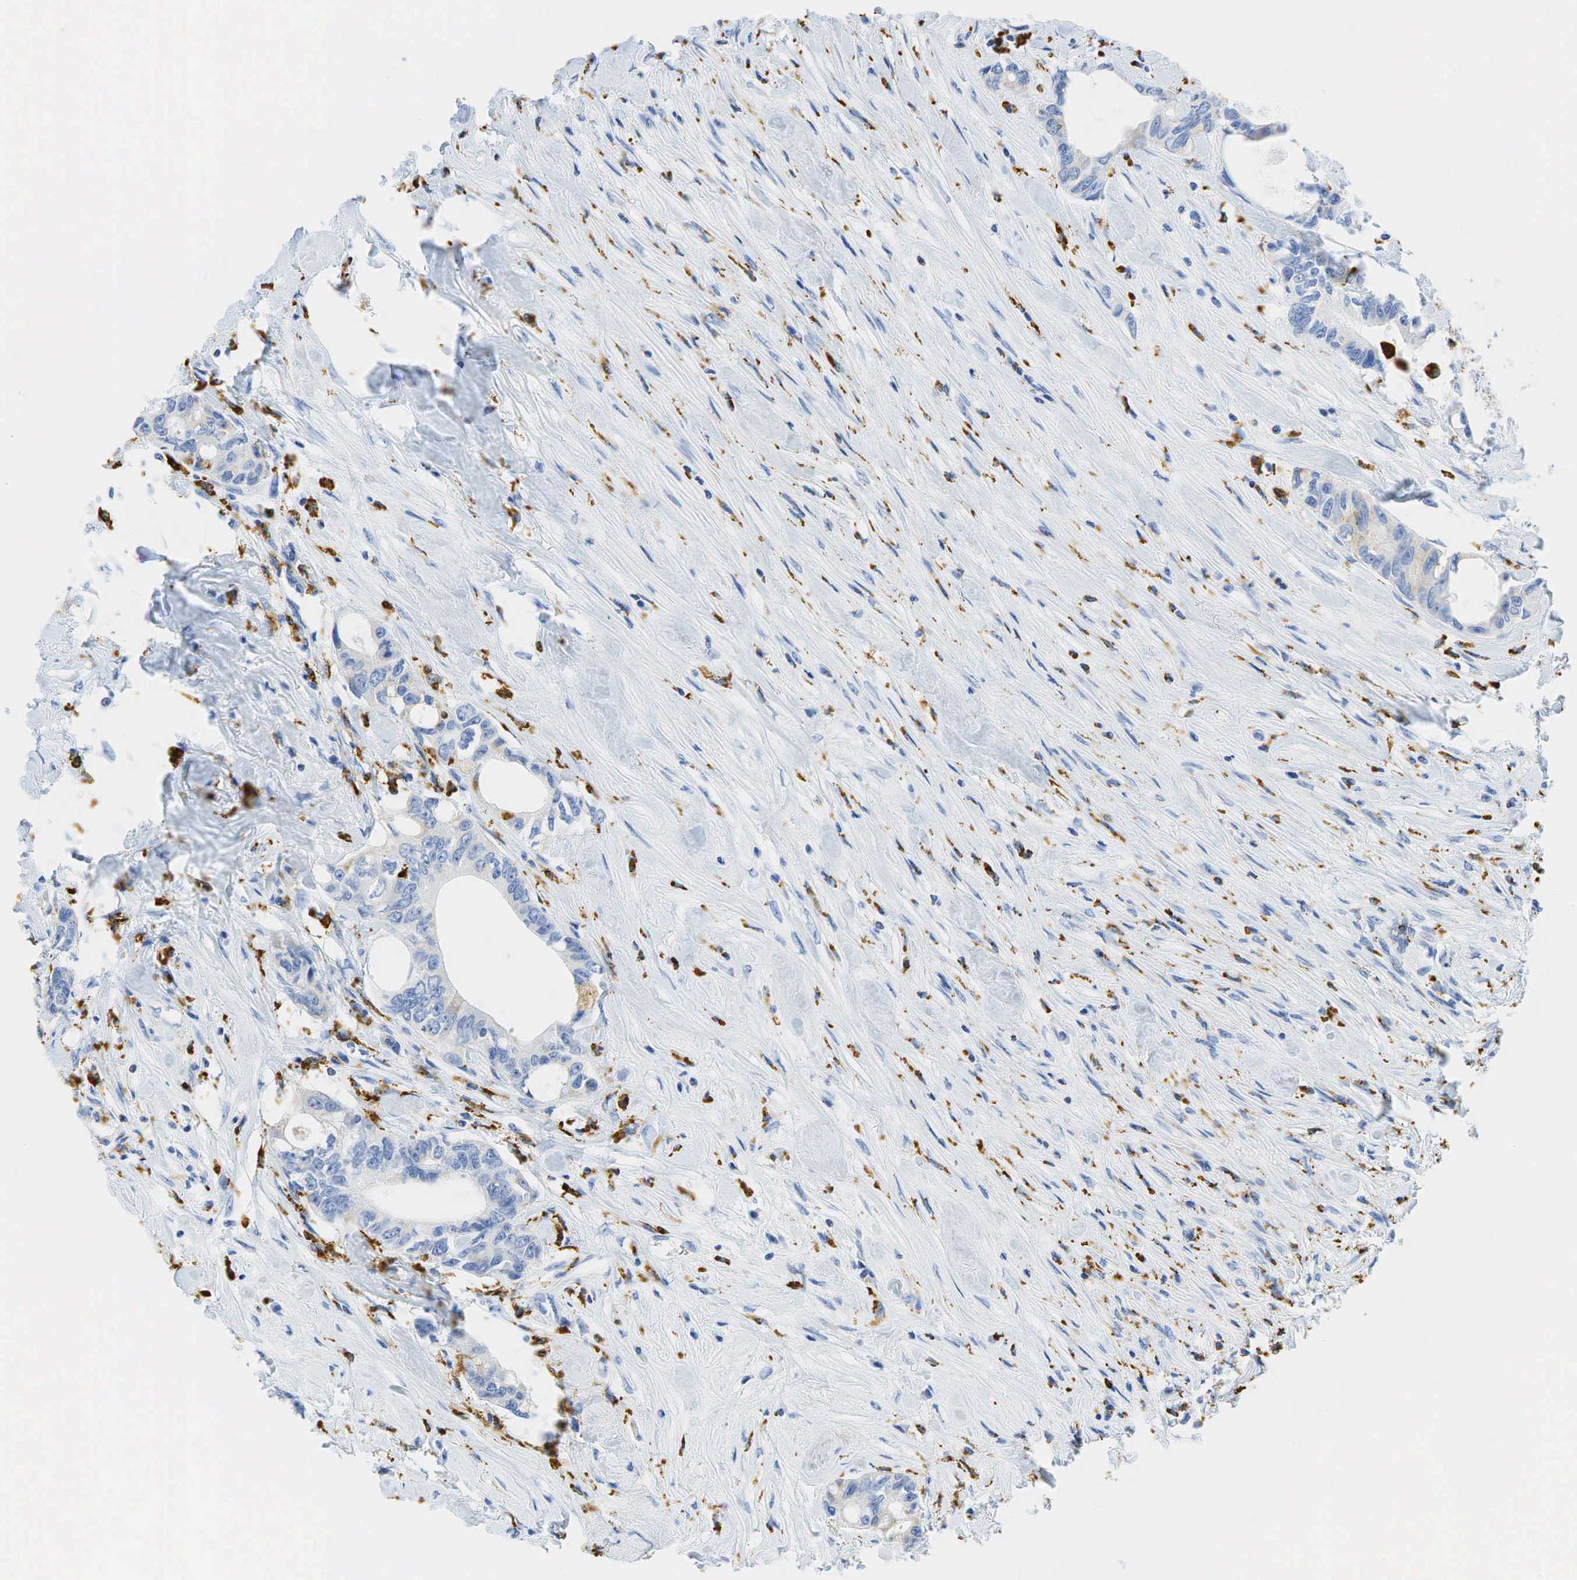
{"staining": {"intensity": "weak", "quantity": "<25%", "location": "cytoplasmic/membranous"}, "tissue": "colorectal cancer", "cell_type": "Tumor cells", "image_type": "cancer", "snomed": [{"axis": "morphology", "description": "Adenocarcinoma, NOS"}, {"axis": "topography", "description": "Rectum"}], "caption": "Histopathology image shows no protein expression in tumor cells of colorectal cancer tissue. Nuclei are stained in blue.", "gene": "CD68", "patient": {"sex": "female", "age": 57}}